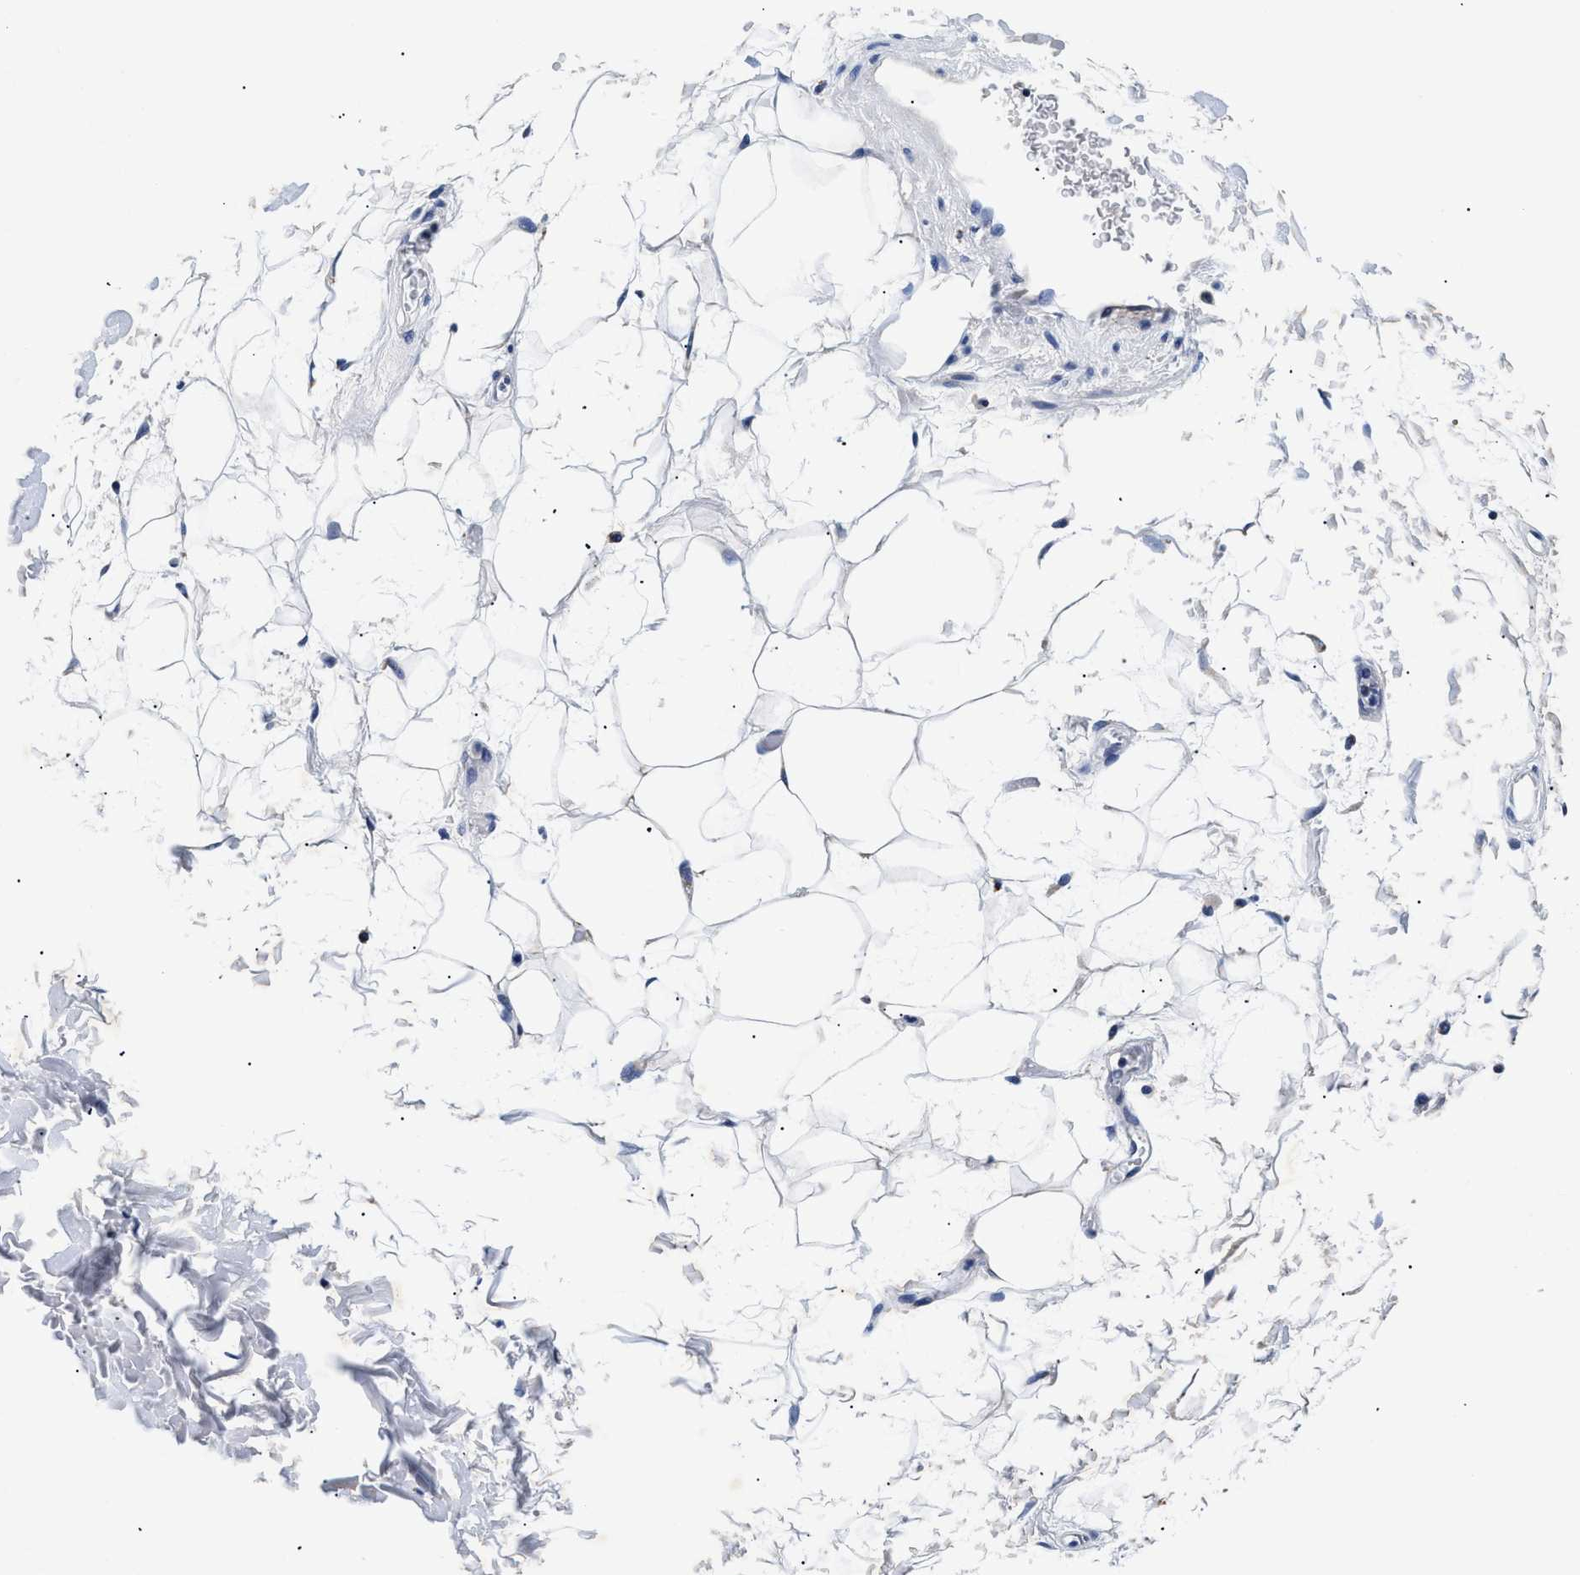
{"staining": {"intensity": "negative", "quantity": "none", "location": "none"}, "tissue": "adipose tissue", "cell_type": "Adipocytes", "image_type": "normal", "snomed": [{"axis": "morphology", "description": "Normal tissue, NOS"}, {"axis": "topography", "description": "Soft tissue"}], "caption": "Immunohistochemistry (IHC) image of normal adipose tissue: human adipose tissue stained with DAB reveals no significant protein staining in adipocytes.", "gene": "MEA1", "patient": {"sex": "male", "age": 72}}